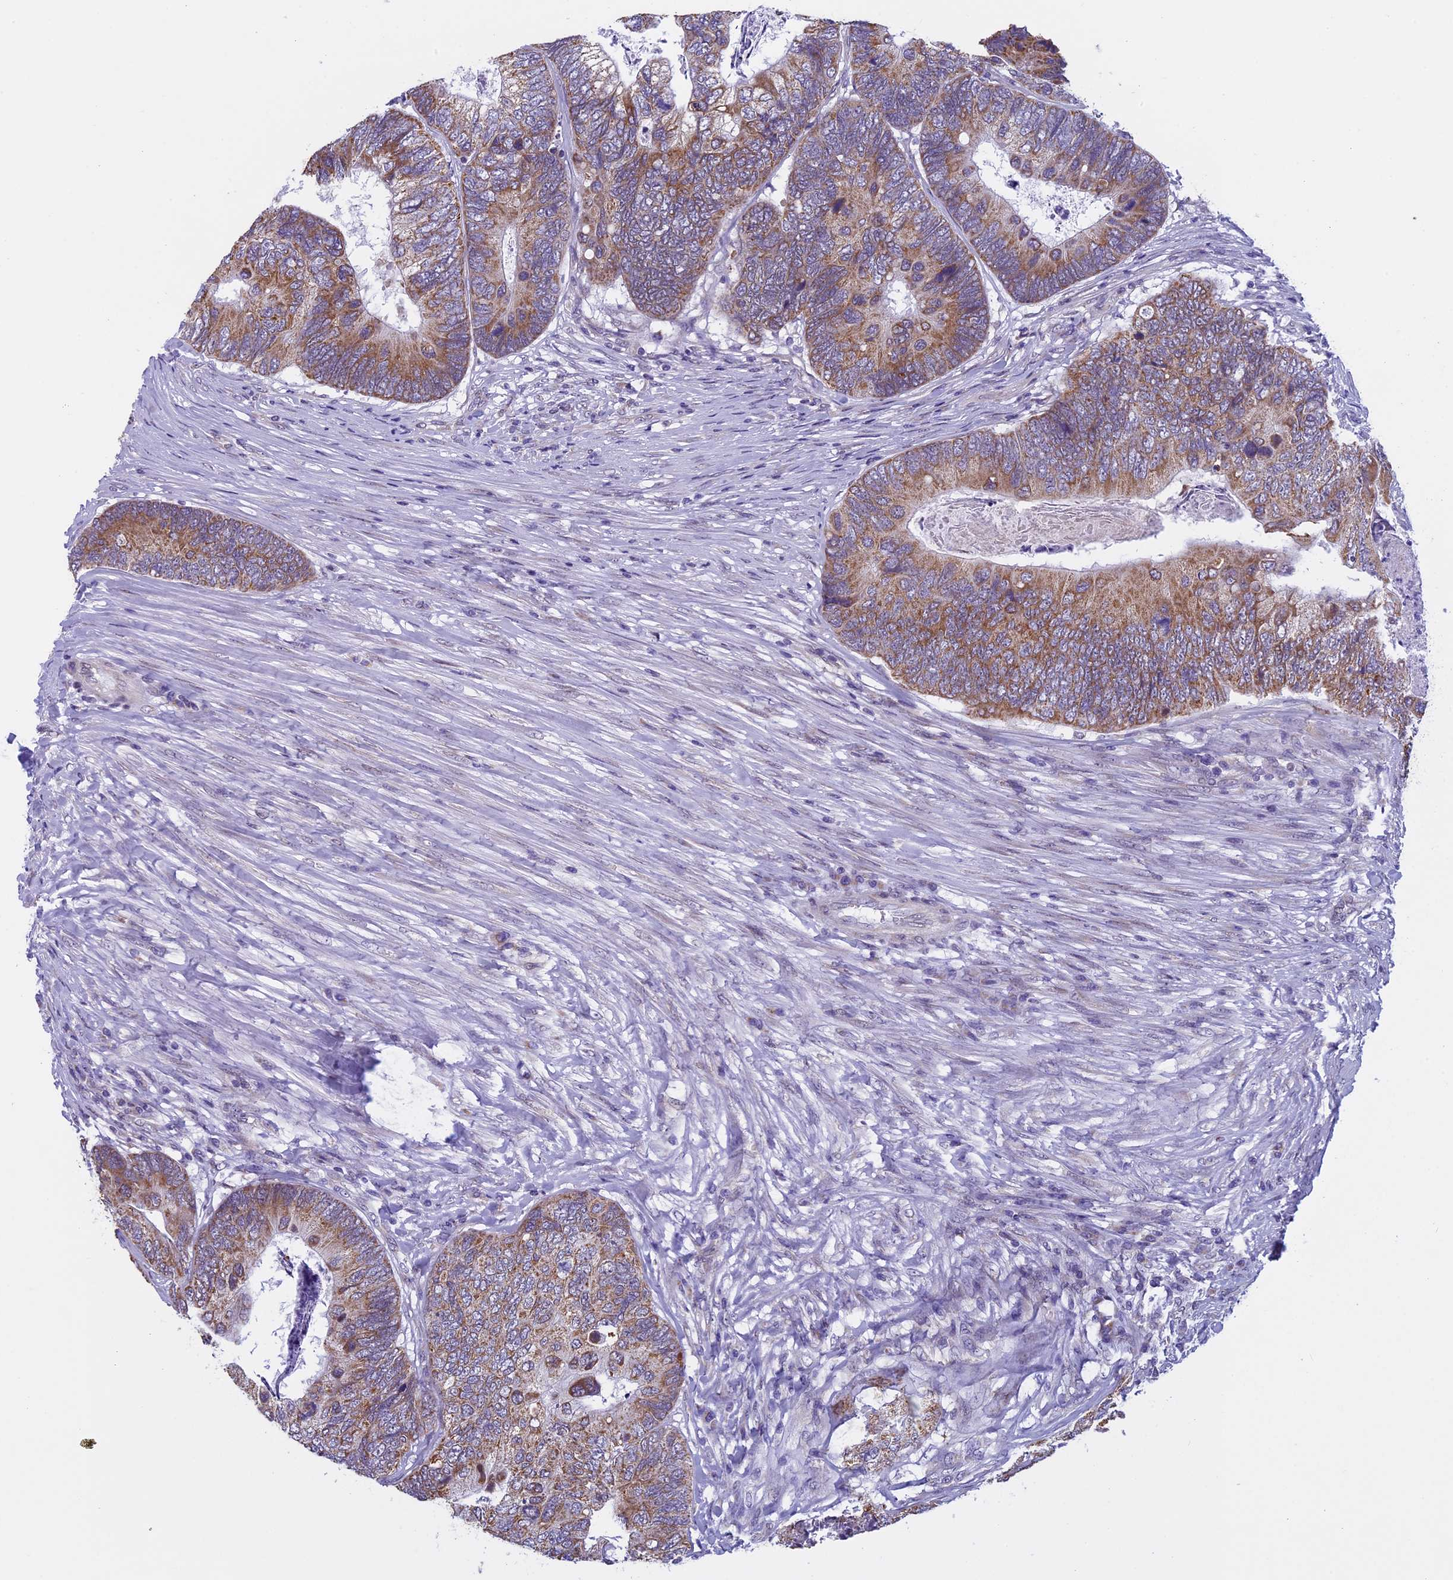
{"staining": {"intensity": "moderate", "quantity": ">75%", "location": "cytoplasmic/membranous"}, "tissue": "colorectal cancer", "cell_type": "Tumor cells", "image_type": "cancer", "snomed": [{"axis": "morphology", "description": "Adenocarcinoma, NOS"}, {"axis": "topography", "description": "Colon"}], "caption": "Colorectal cancer (adenocarcinoma) stained for a protein shows moderate cytoplasmic/membranous positivity in tumor cells.", "gene": "ZNF317", "patient": {"sex": "female", "age": 67}}